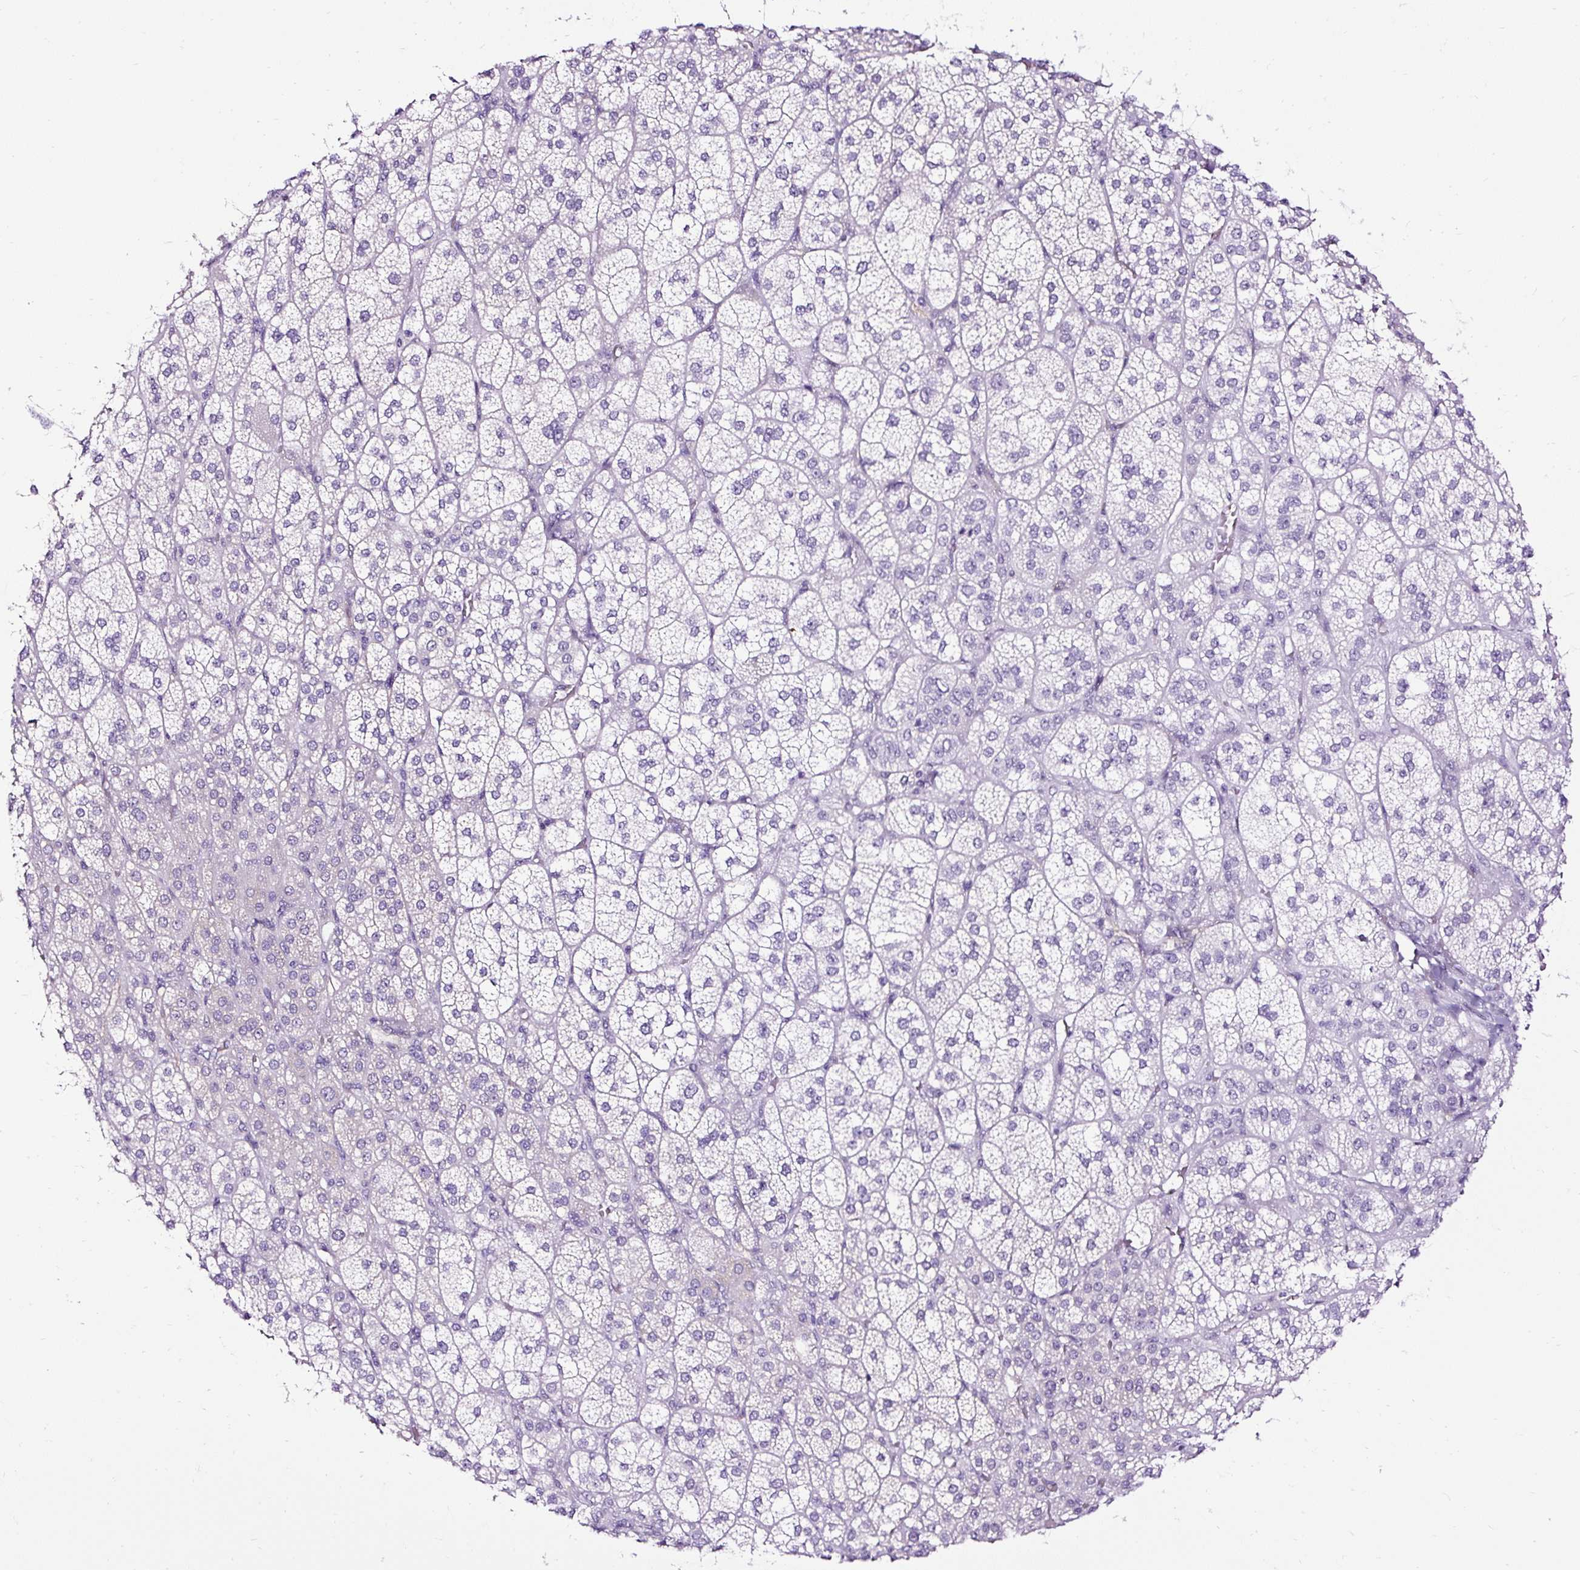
{"staining": {"intensity": "negative", "quantity": "none", "location": "none"}, "tissue": "adrenal gland", "cell_type": "Glandular cells", "image_type": "normal", "snomed": [{"axis": "morphology", "description": "Normal tissue, NOS"}, {"axis": "topography", "description": "Adrenal gland"}], "caption": "Glandular cells are negative for protein expression in unremarkable human adrenal gland. (DAB immunohistochemistry (IHC) visualized using brightfield microscopy, high magnification).", "gene": "SLC7A8", "patient": {"sex": "female", "age": 60}}